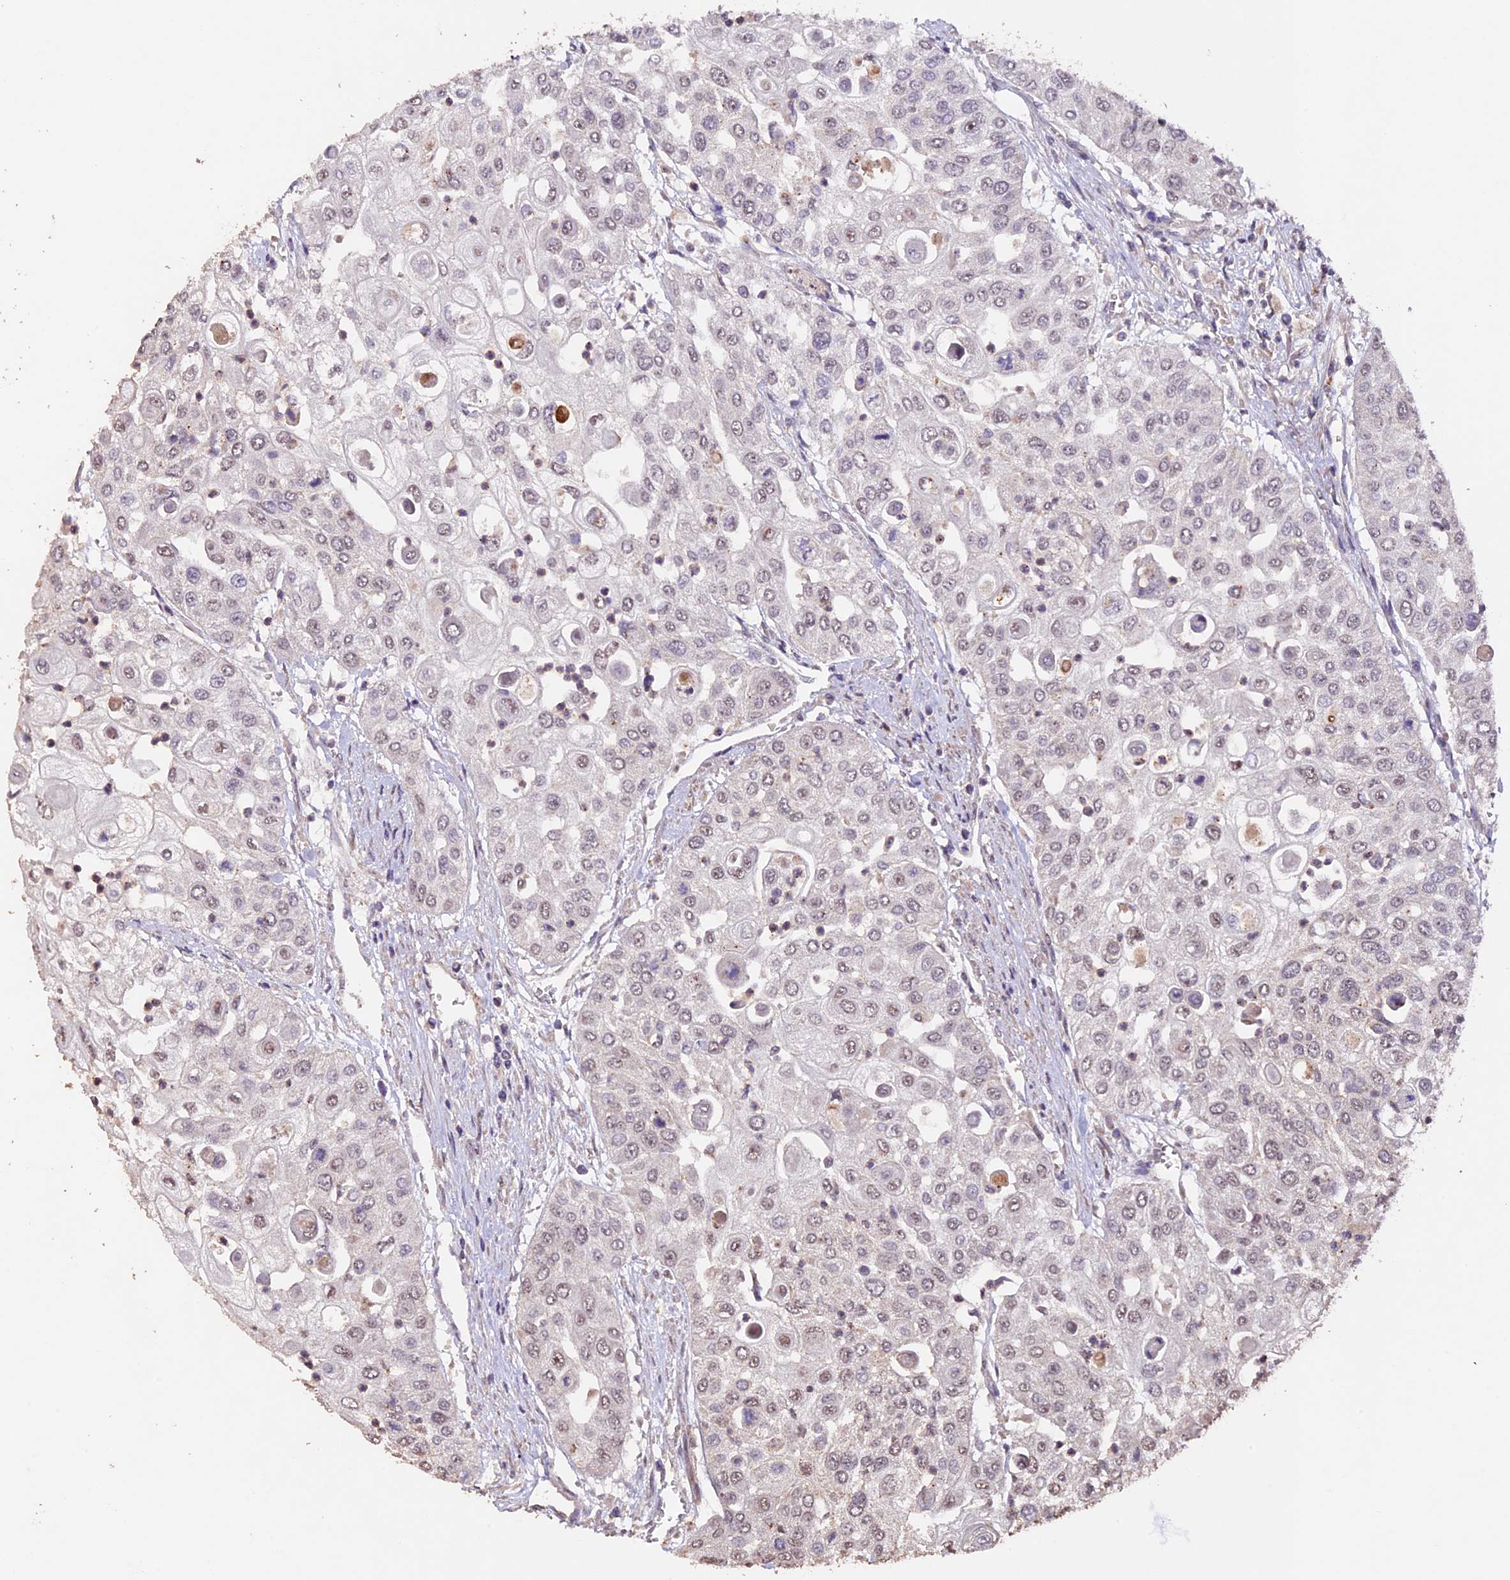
{"staining": {"intensity": "negative", "quantity": "none", "location": "none"}, "tissue": "urothelial cancer", "cell_type": "Tumor cells", "image_type": "cancer", "snomed": [{"axis": "morphology", "description": "Urothelial carcinoma, High grade"}, {"axis": "topography", "description": "Urinary bladder"}], "caption": "Immunohistochemistry (IHC) histopathology image of human urothelial cancer stained for a protein (brown), which demonstrates no staining in tumor cells.", "gene": "GNB5", "patient": {"sex": "female", "age": 79}}